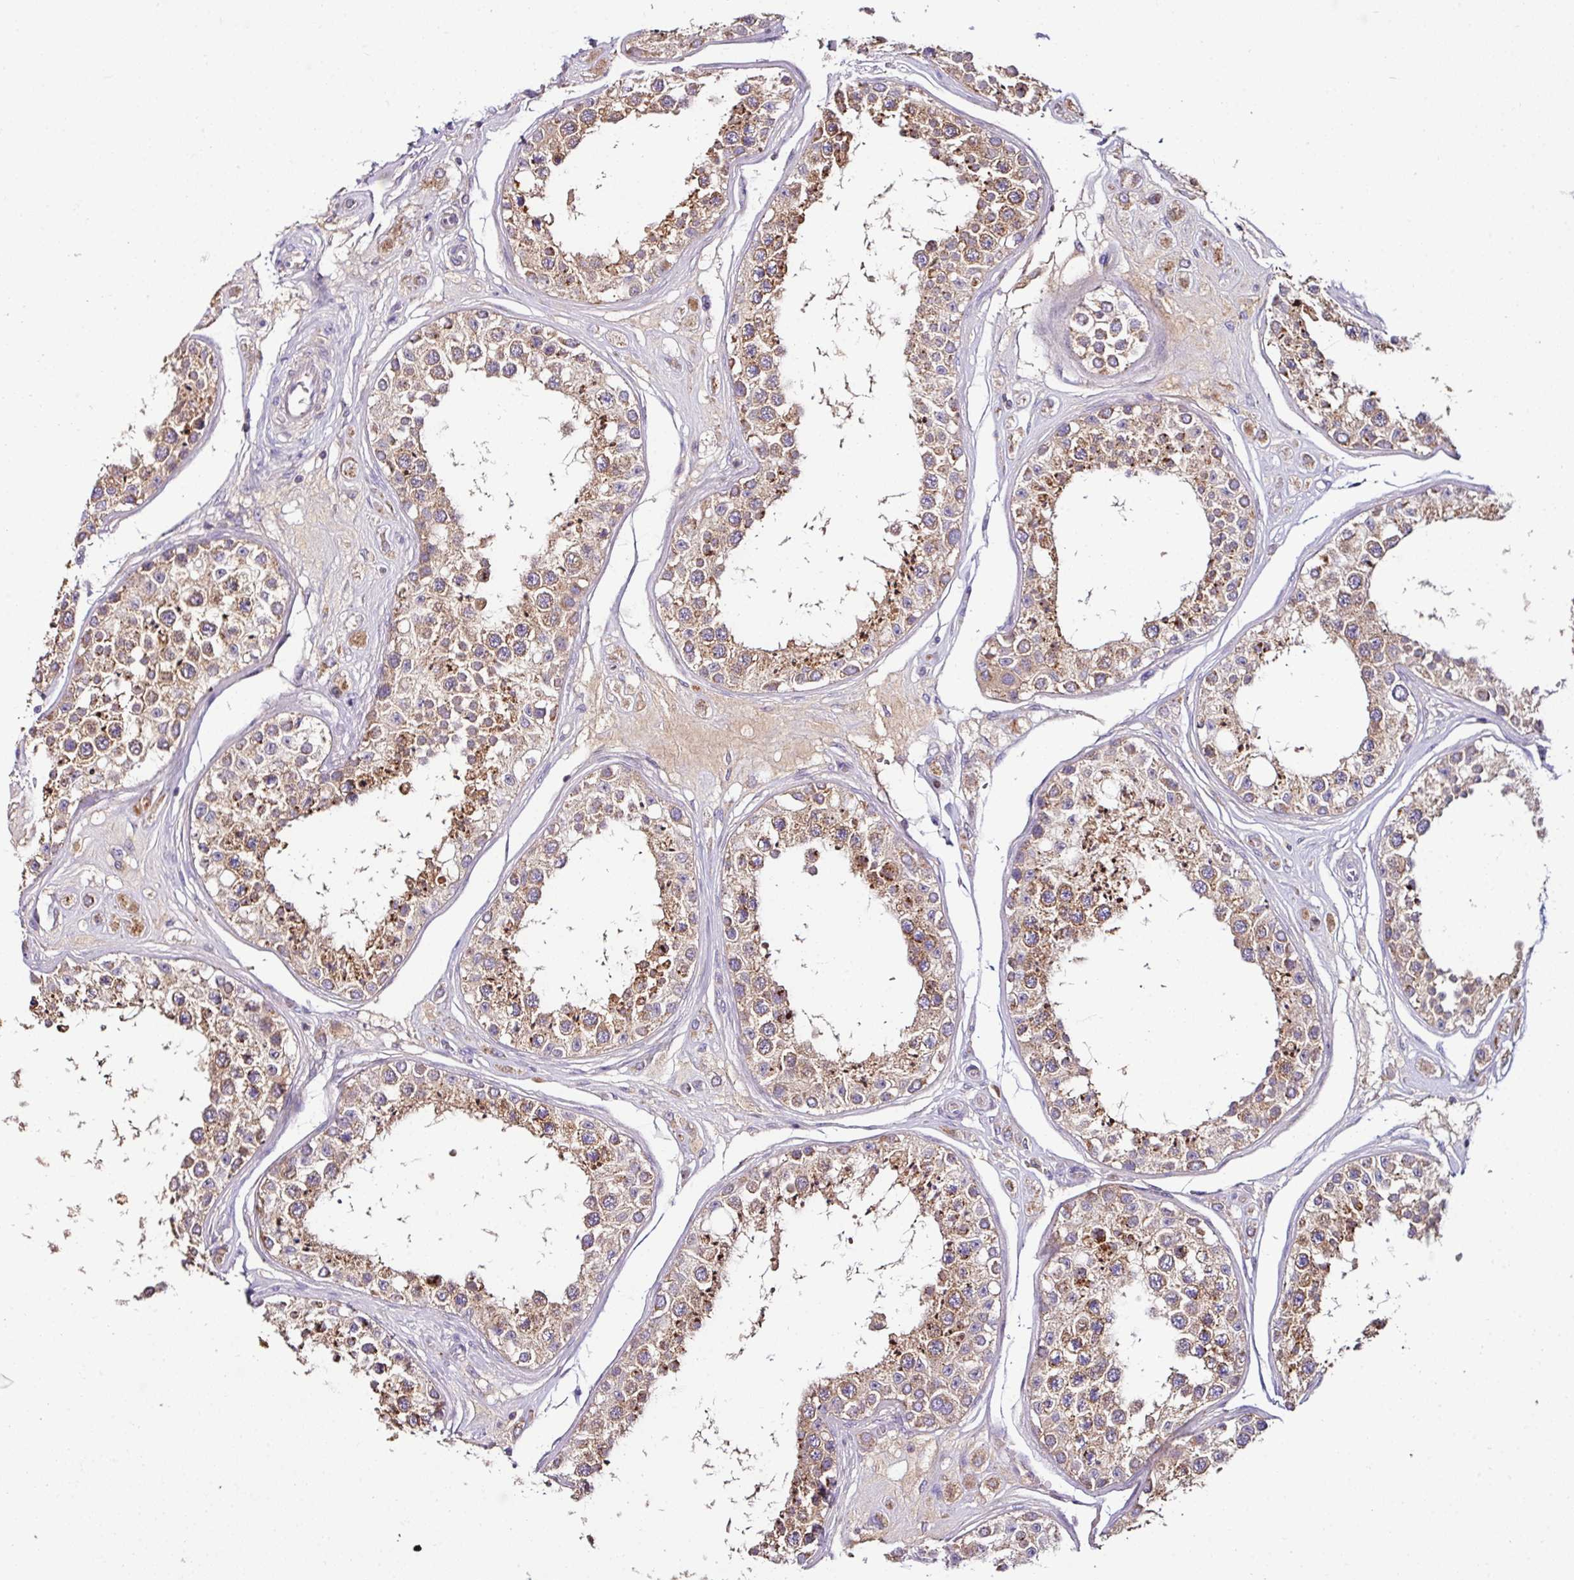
{"staining": {"intensity": "moderate", "quantity": ">75%", "location": "cytoplasmic/membranous"}, "tissue": "testis", "cell_type": "Cells in seminiferous ducts", "image_type": "normal", "snomed": [{"axis": "morphology", "description": "Normal tissue, NOS"}, {"axis": "topography", "description": "Testis"}], "caption": "Moderate cytoplasmic/membranous staining for a protein is seen in about >75% of cells in seminiferous ducts of normal testis using immunohistochemistry (IHC).", "gene": "CPD", "patient": {"sex": "male", "age": 25}}